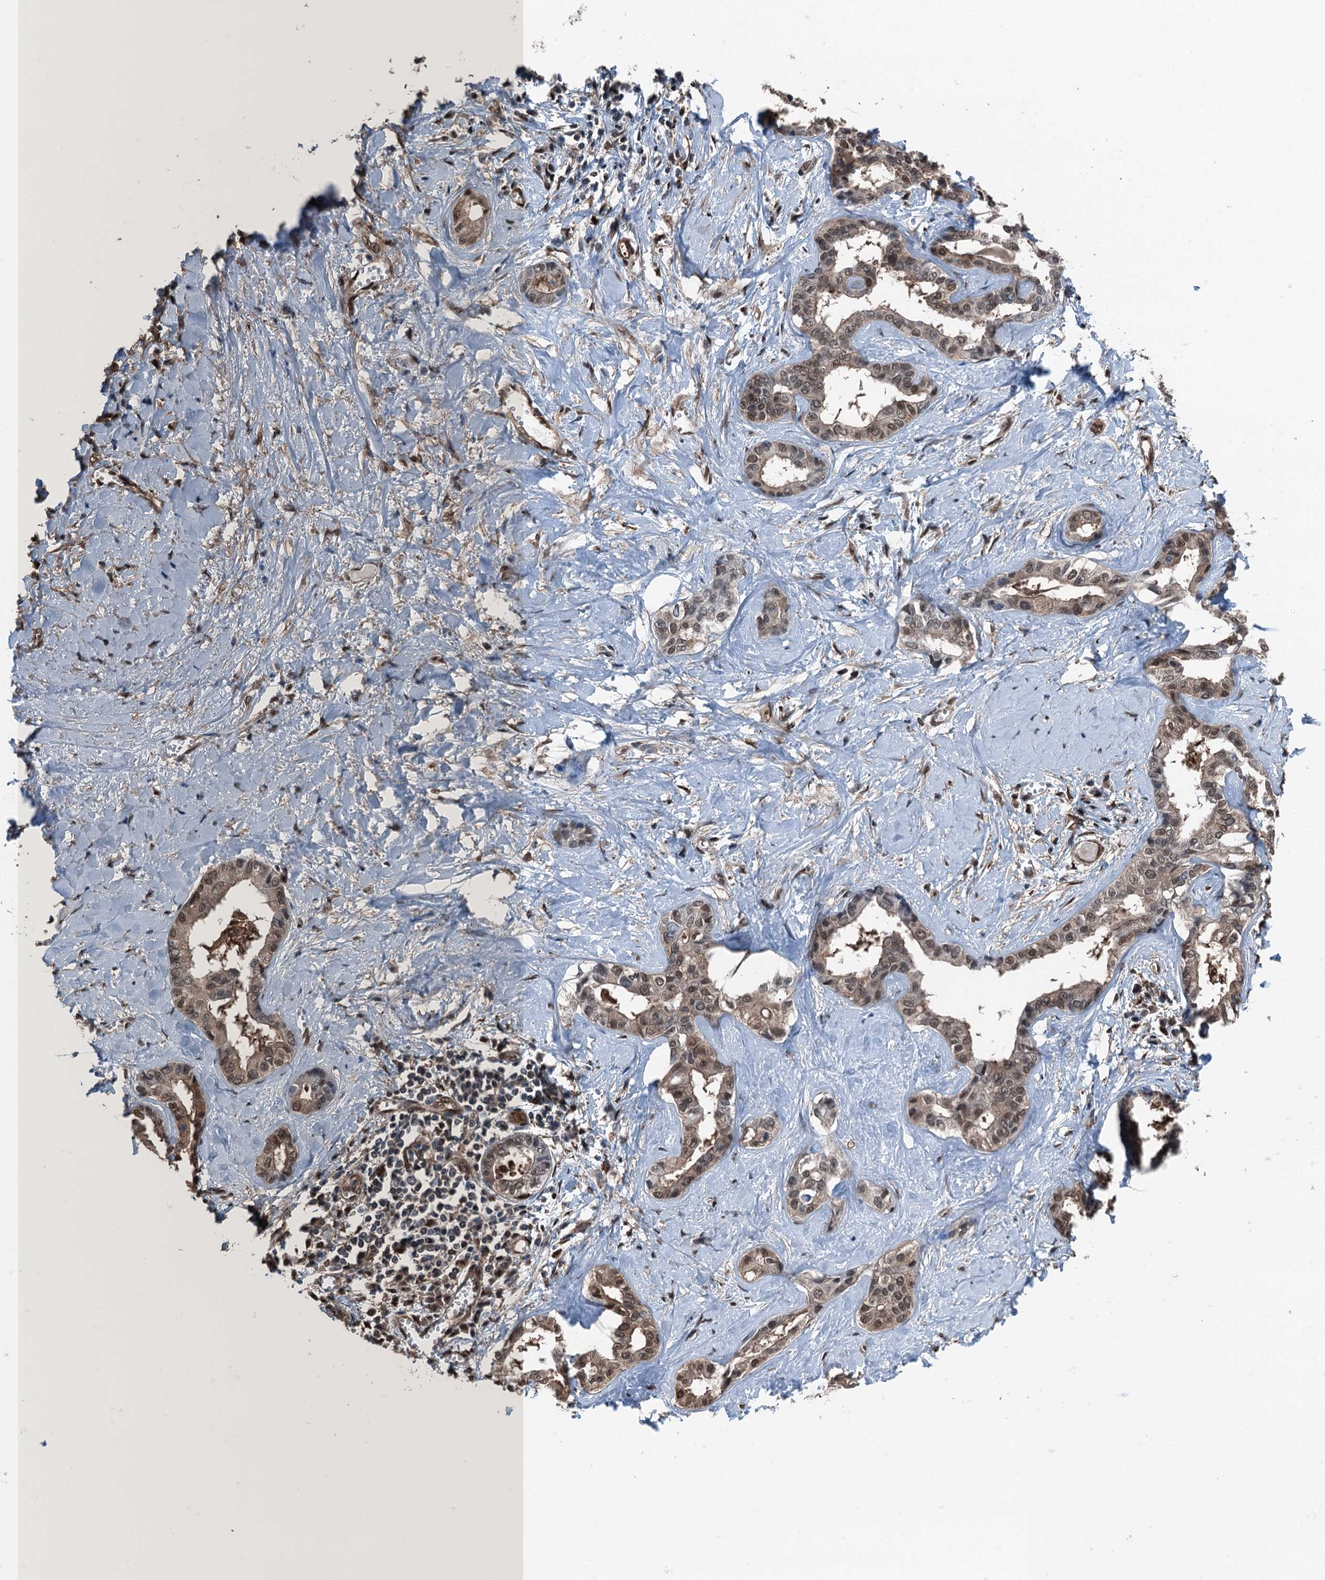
{"staining": {"intensity": "moderate", "quantity": ">75%", "location": "cytoplasmic/membranous,nuclear"}, "tissue": "liver cancer", "cell_type": "Tumor cells", "image_type": "cancer", "snomed": [{"axis": "morphology", "description": "Cholangiocarcinoma"}, {"axis": "topography", "description": "Liver"}], "caption": "Cholangiocarcinoma (liver) tissue reveals moderate cytoplasmic/membranous and nuclear positivity in about >75% of tumor cells (DAB IHC, brown staining for protein, blue staining for nuclei).", "gene": "RNH1", "patient": {"sex": "female", "age": 77}}